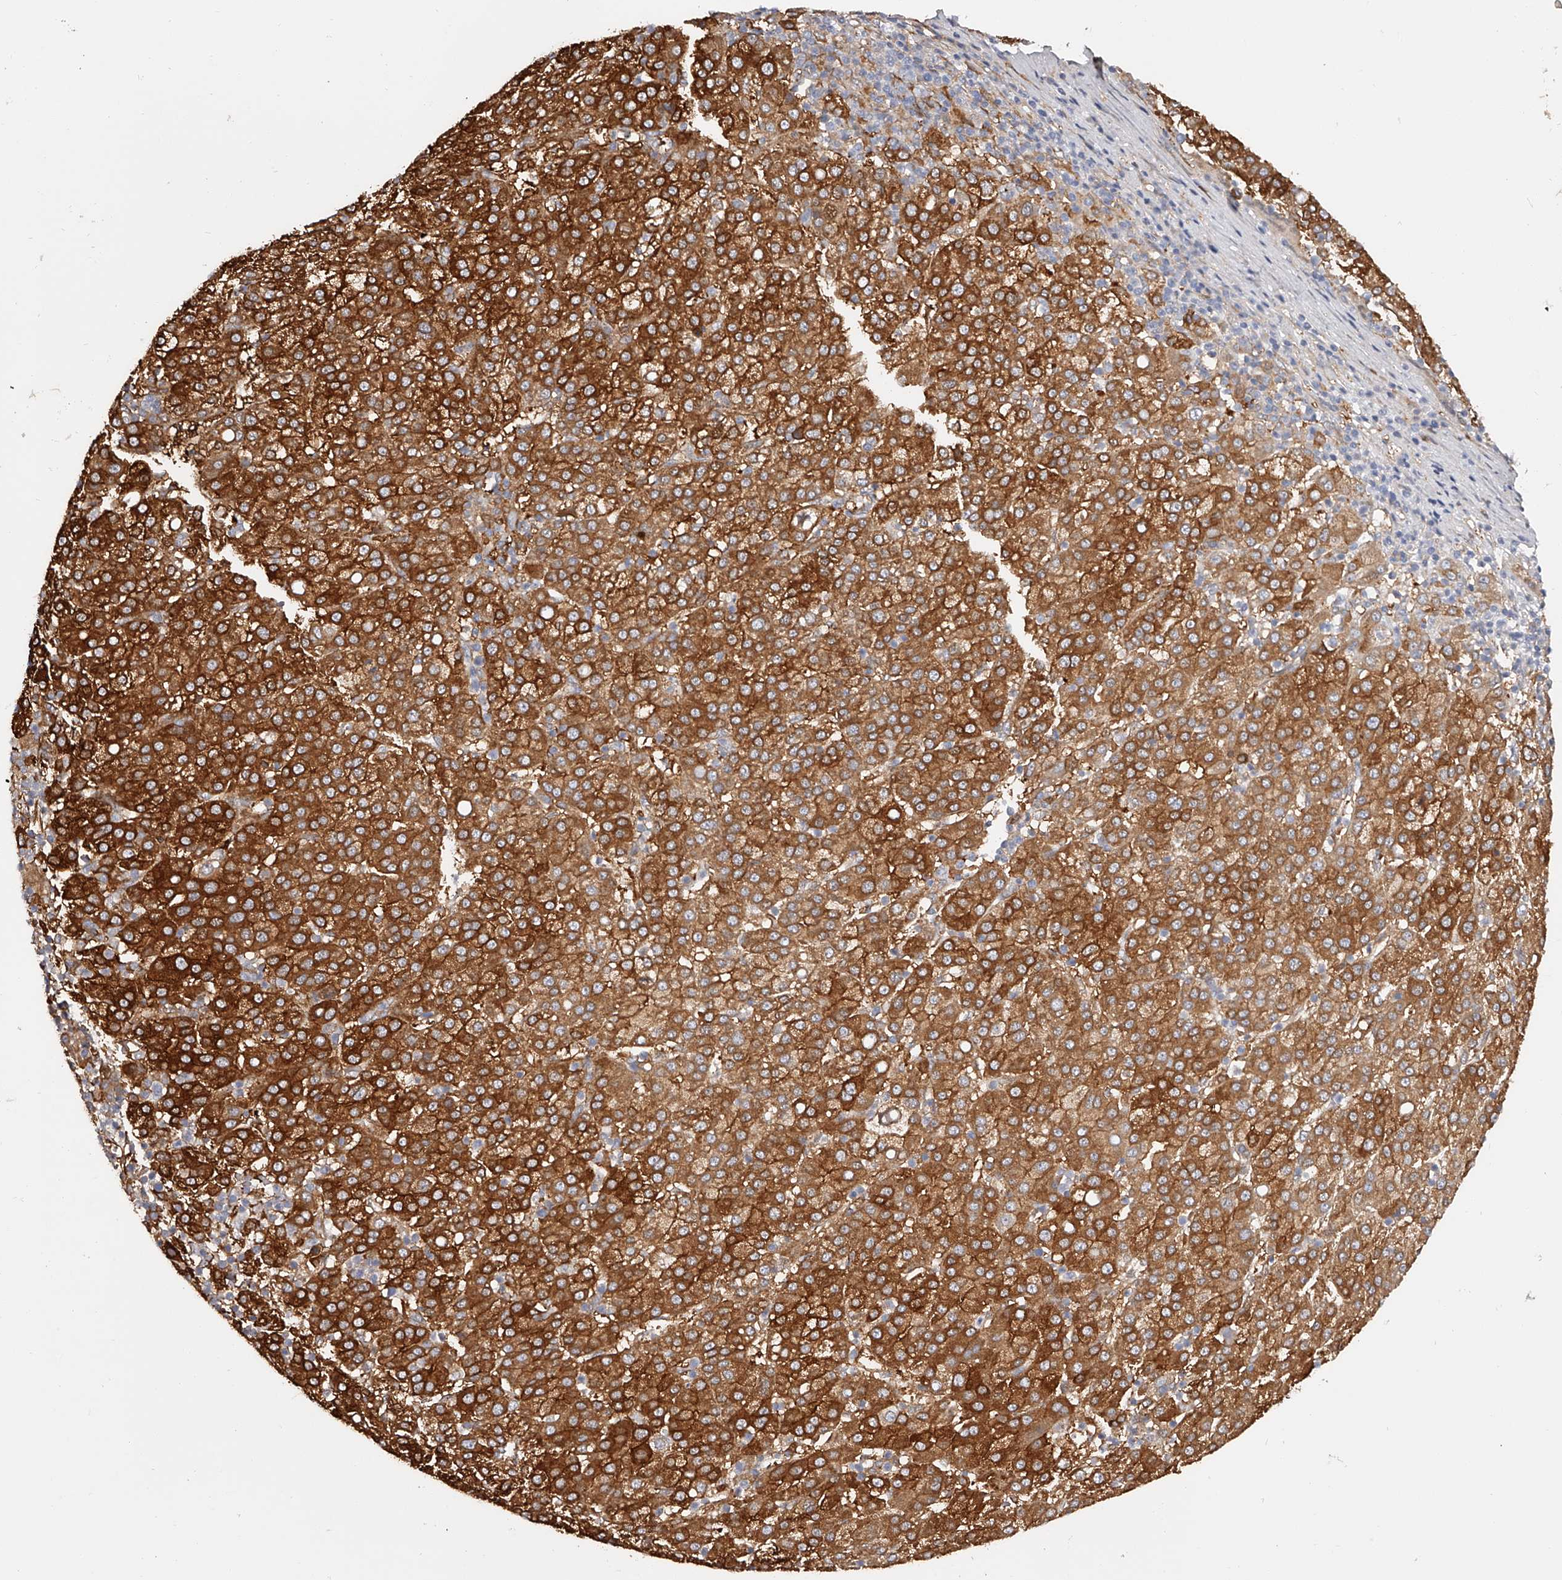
{"staining": {"intensity": "strong", "quantity": ">75%", "location": "cytoplasmic/membranous"}, "tissue": "liver cancer", "cell_type": "Tumor cells", "image_type": "cancer", "snomed": [{"axis": "morphology", "description": "Carcinoma, Hepatocellular, NOS"}, {"axis": "topography", "description": "Liver"}], "caption": "Approximately >75% of tumor cells in human liver cancer reveal strong cytoplasmic/membranous protein positivity as visualized by brown immunohistochemical staining.", "gene": "LAP3", "patient": {"sex": "female", "age": 58}}